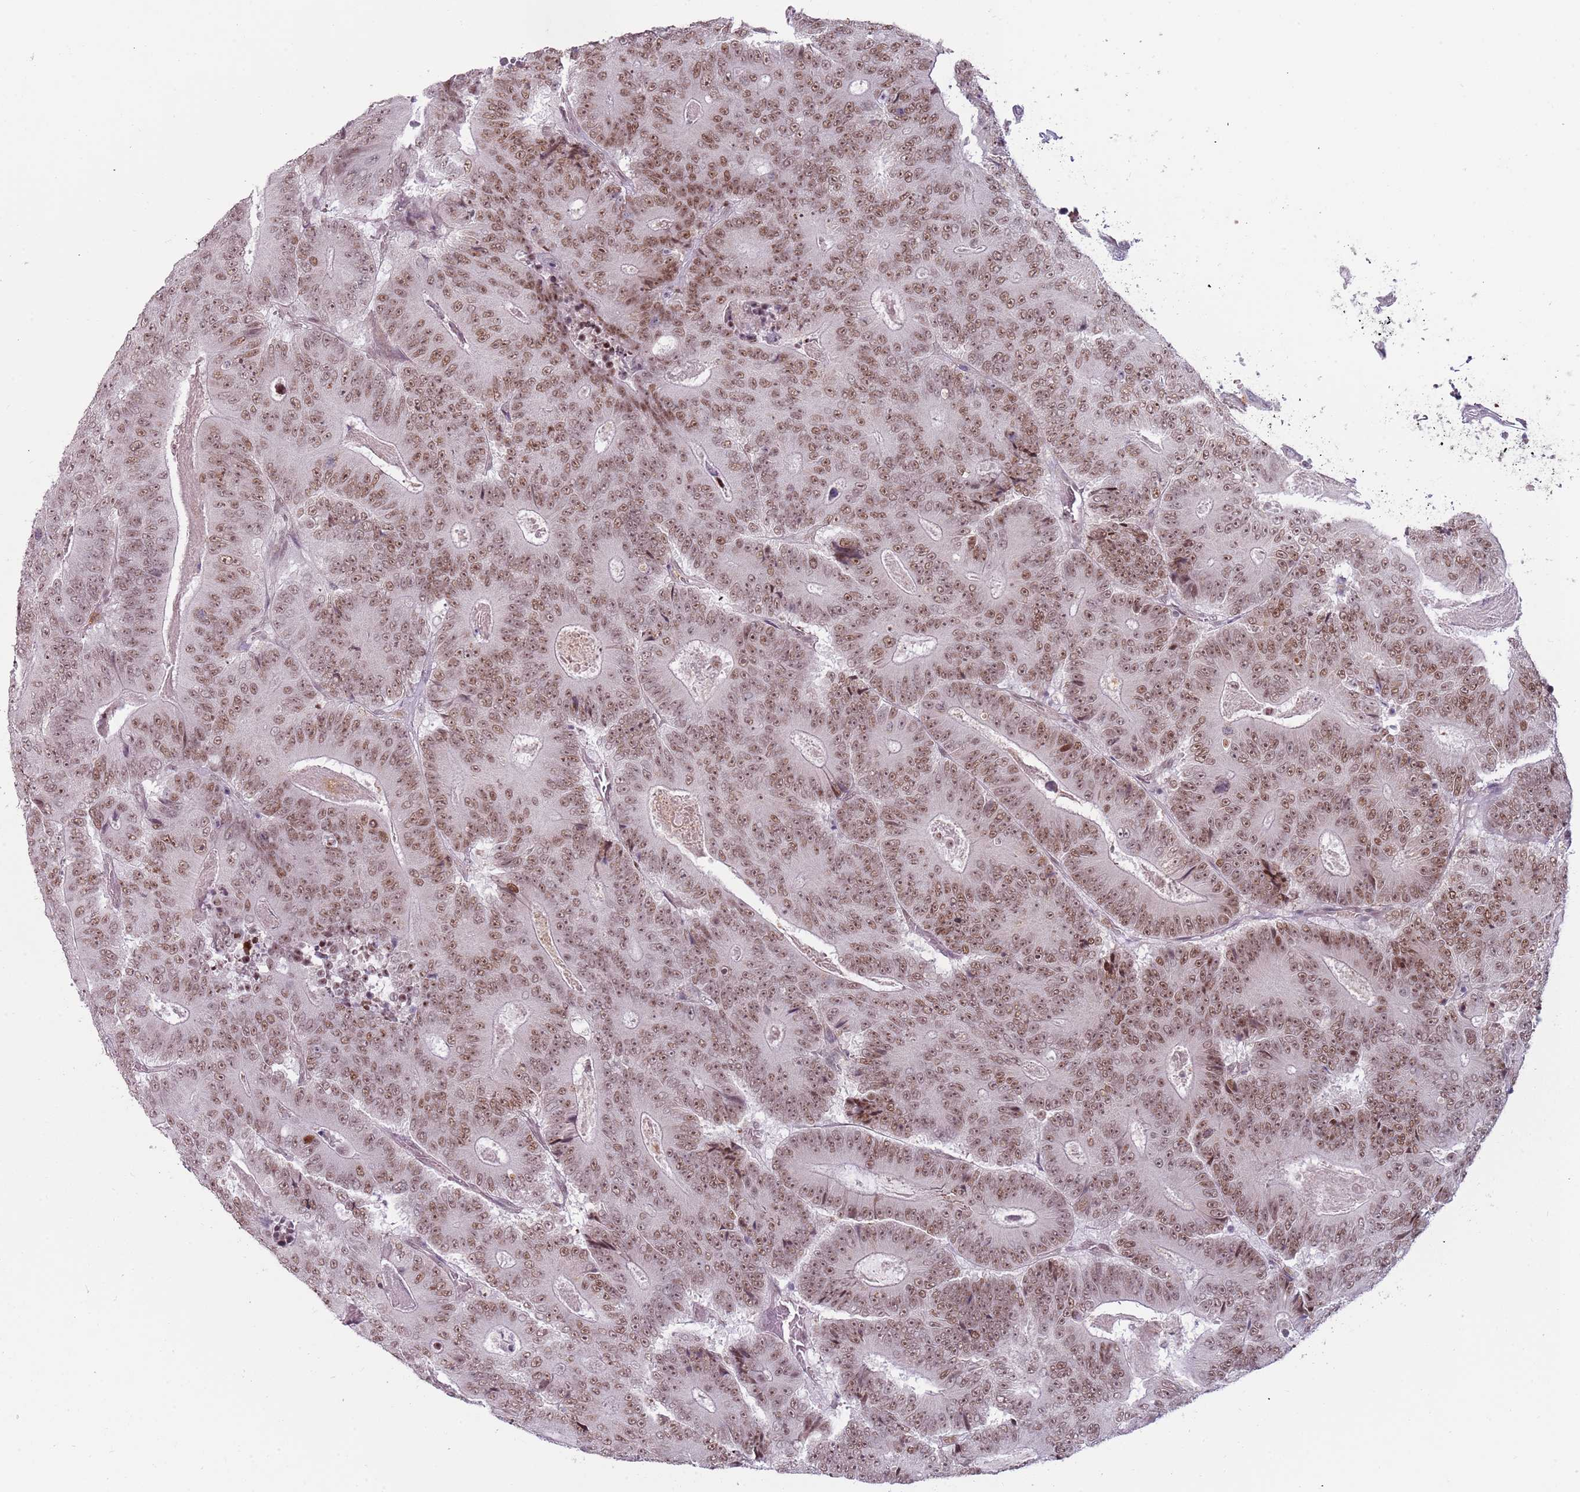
{"staining": {"intensity": "moderate", "quantity": ">75%", "location": "nuclear"}, "tissue": "colorectal cancer", "cell_type": "Tumor cells", "image_type": "cancer", "snomed": [{"axis": "morphology", "description": "Adenocarcinoma, NOS"}, {"axis": "topography", "description": "Colon"}], "caption": "Tumor cells reveal moderate nuclear staining in approximately >75% of cells in colorectal cancer (adenocarcinoma). The staining was performed using DAB to visualize the protein expression in brown, while the nuclei were stained in blue with hematoxylin (Magnification: 20x).", "gene": "REXO4", "patient": {"sex": "male", "age": 83}}